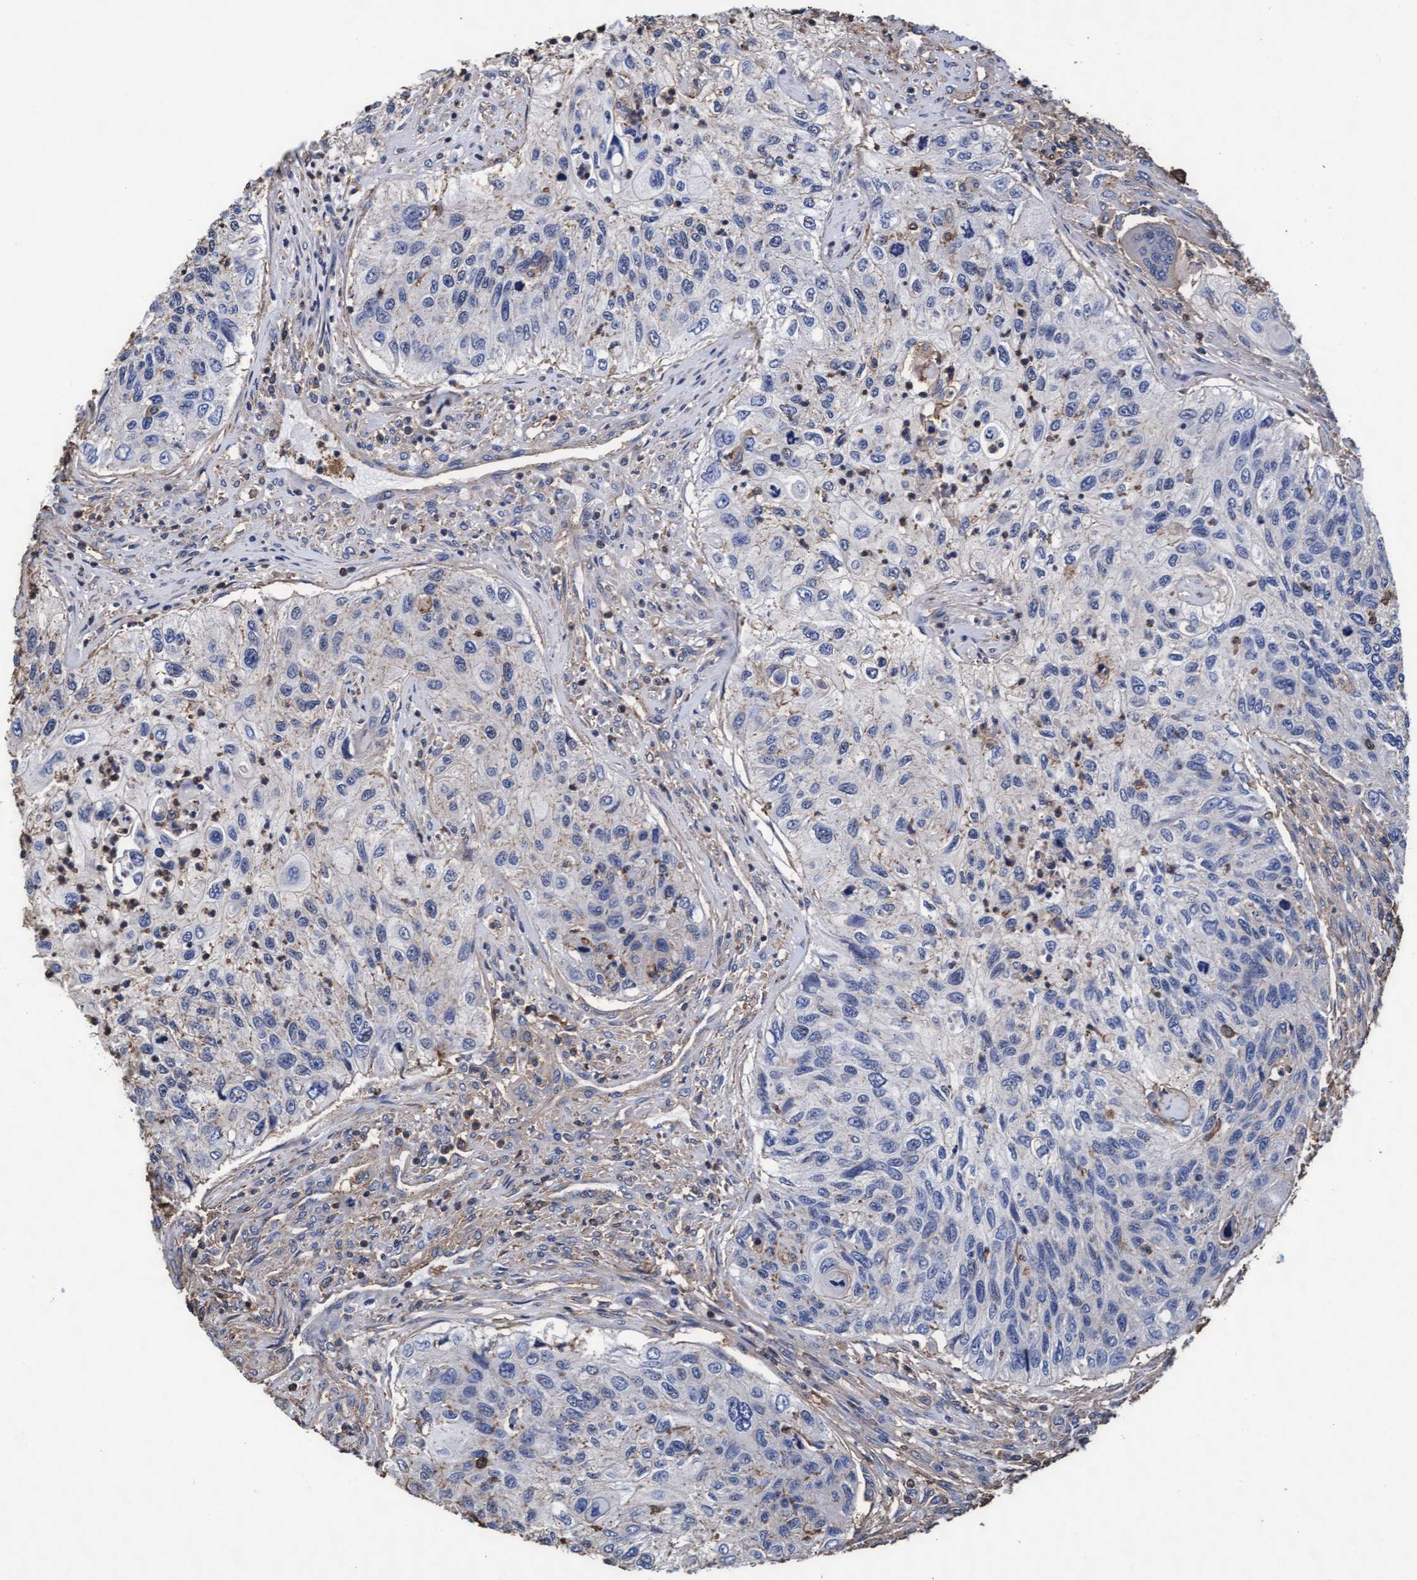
{"staining": {"intensity": "negative", "quantity": "none", "location": "none"}, "tissue": "urothelial cancer", "cell_type": "Tumor cells", "image_type": "cancer", "snomed": [{"axis": "morphology", "description": "Urothelial carcinoma, High grade"}, {"axis": "topography", "description": "Urinary bladder"}], "caption": "Photomicrograph shows no significant protein expression in tumor cells of urothelial cancer.", "gene": "GRHPR", "patient": {"sex": "female", "age": 60}}